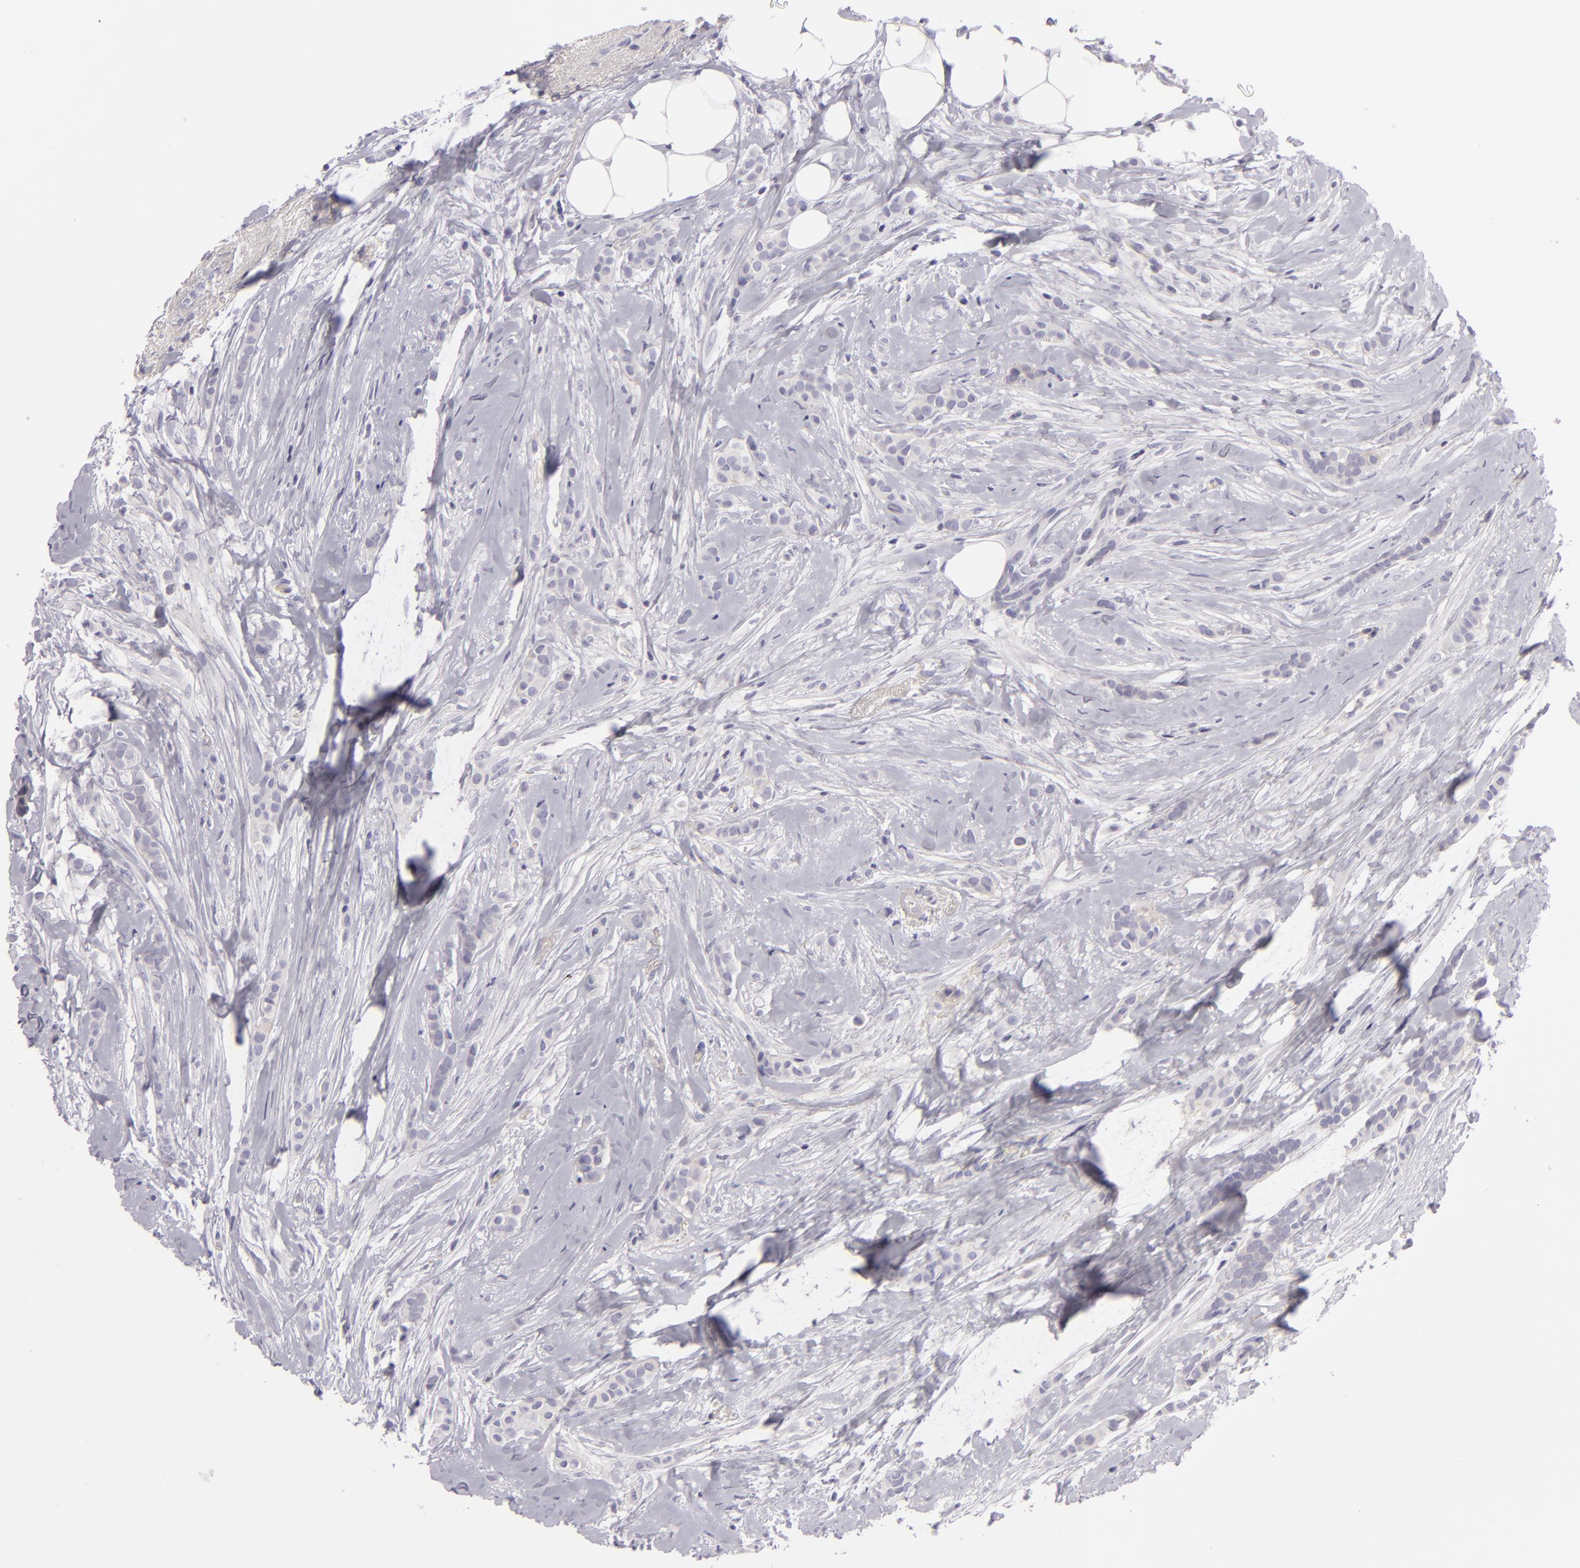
{"staining": {"intensity": "negative", "quantity": "none", "location": "none"}, "tissue": "breast cancer", "cell_type": "Tumor cells", "image_type": "cancer", "snomed": [{"axis": "morphology", "description": "Lobular carcinoma"}, {"axis": "topography", "description": "Breast"}], "caption": "DAB immunohistochemical staining of lobular carcinoma (breast) displays no significant staining in tumor cells. (DAB (3,3'-diaminobenzidine) immunohistochemistry (IHC) with hematoxylin counter stain).", "gene": "DLG4", "patient": {"sex": "female", "age": 56}}